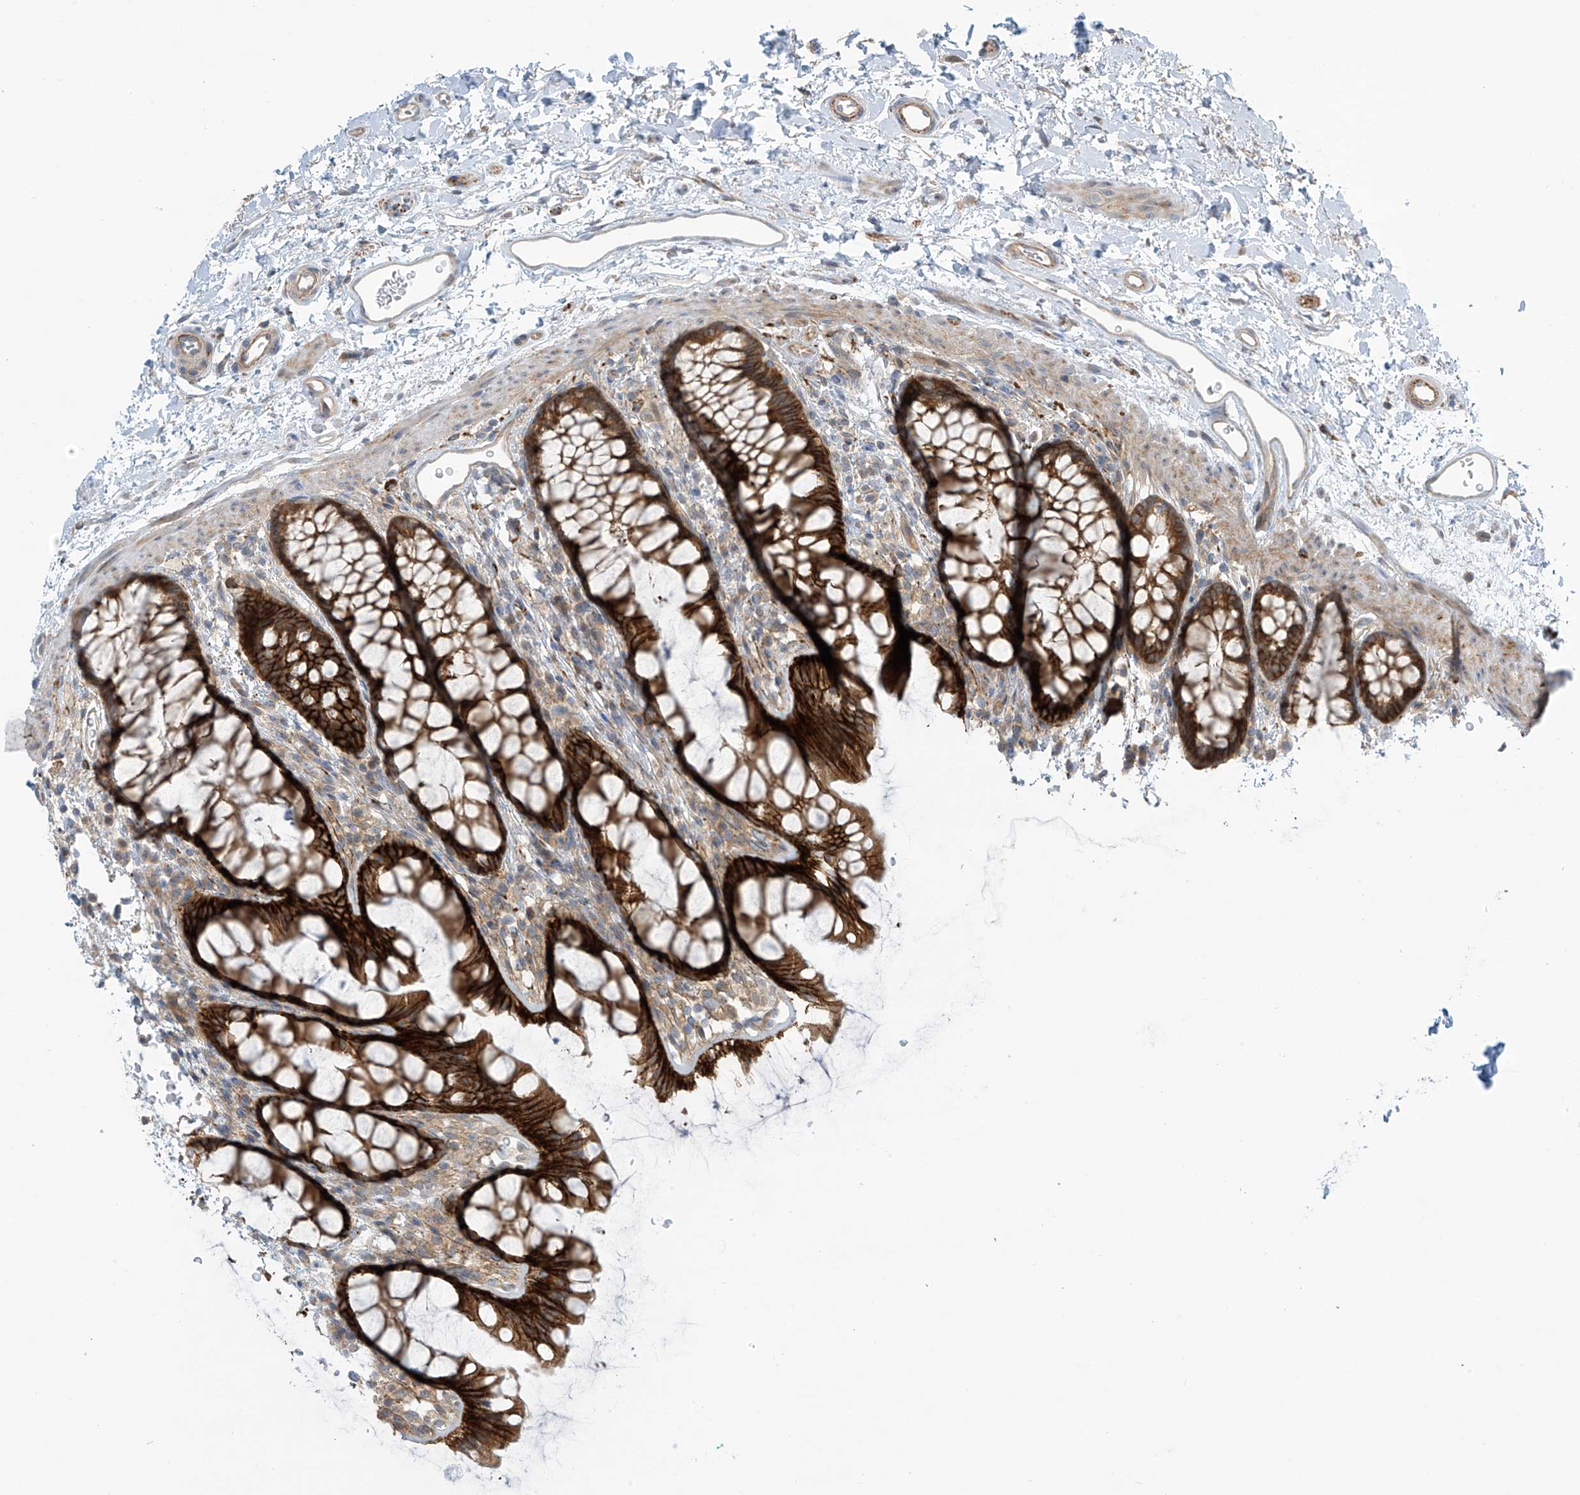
{"staining": {"intensity": "strong", "quantity": ">75%", "location": "cytoplasmic/membranous"}, "tissue": "rectum", "cell_type": "Glandular cells", "image_type": "normal", "snomed": [{"axis": "morphology", "description": "Normal tissue, NOS"}, {"axis": "topography", "description": "Rectum"}], "caption": "A brown stain shows strong cytoplasmic/membranous expression of a protein in glandular cells of normal human rectum.", "gene": "FSD1L", "patient": {"sex": "female", "age": 65}}